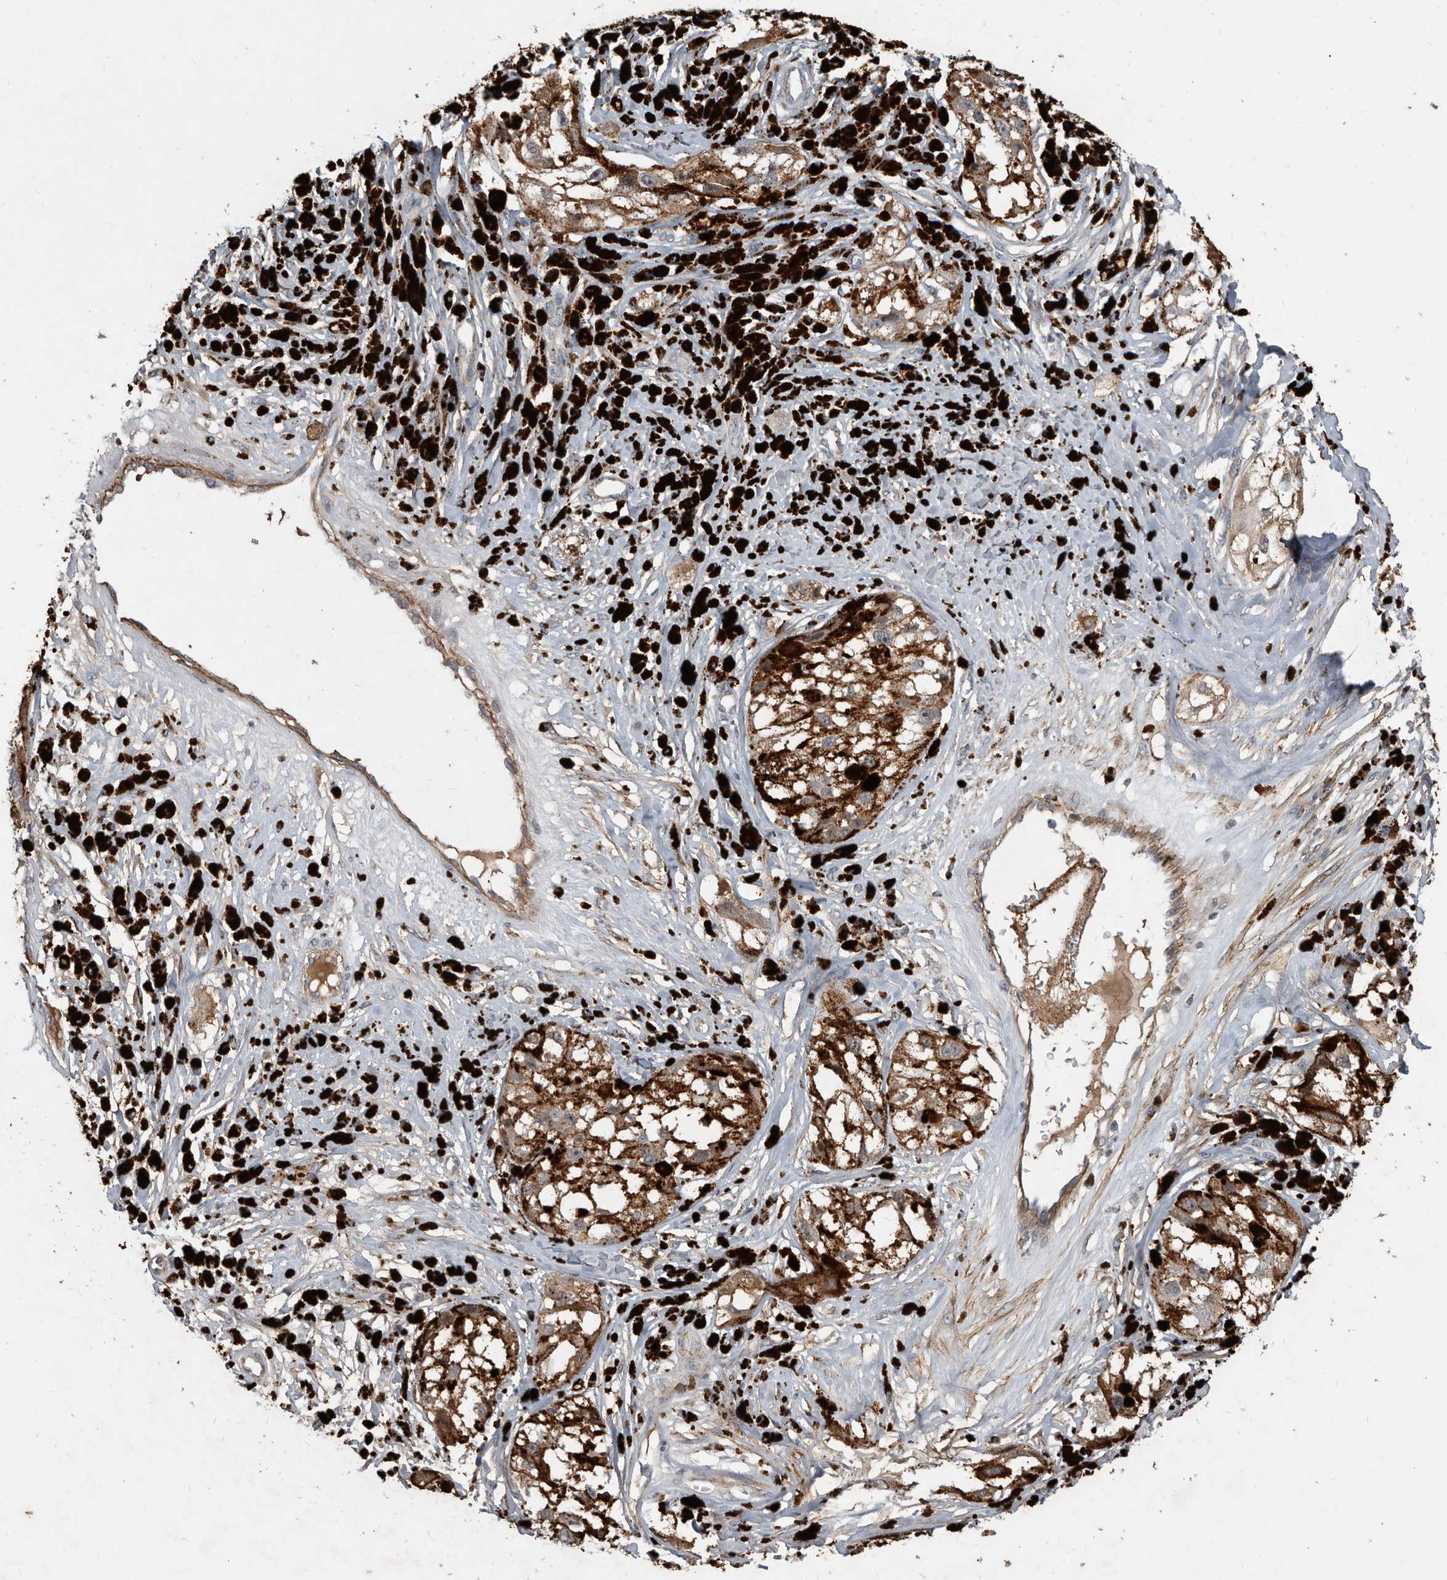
{"staining": {"intensity": "negative", "quantity": "none", "location": "none"}, "tissue": "melanoma", "cell_type": "Tumor cells", "image_type": "cancer", "snomed": [{"axis": "morphology", "description": "Malignant melanoma, NOS"}, {"axis": "topography", "description": "Skin"}], "caption": "An immunohistochemistry (IHC) histopathology image of malignant melanoma is shown. There is no staining in tumor cells of malignant melanoma.", "gene": "PI15", "patient": {"sex": "male", "age": 88}}